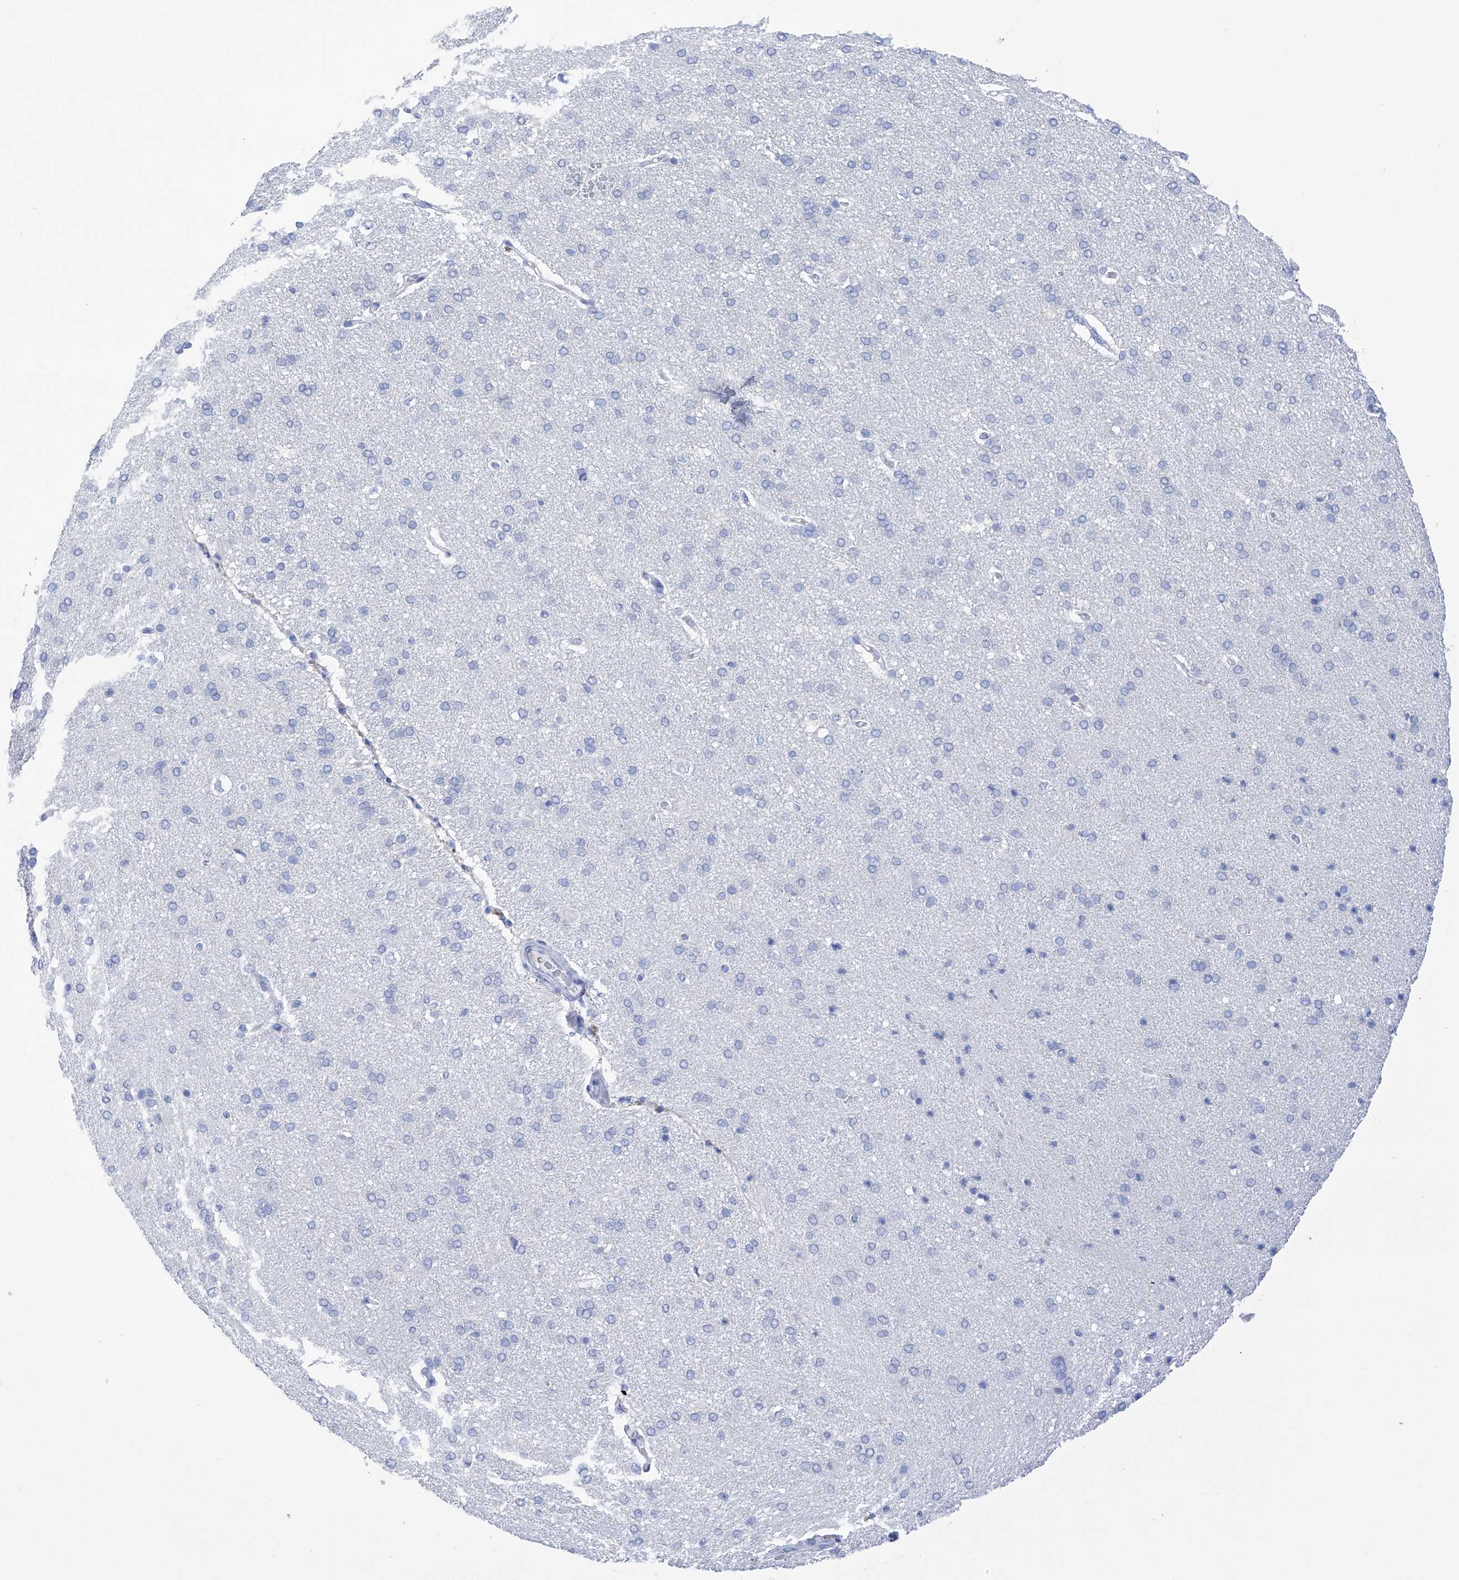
{"staining": {"intensity": "negative", "quantity": "none", "location": "none"}, "tissue": "cerebral cortex", "cell_type": "Endothelial cells", "image_type": "normal", "snomed": [{"axis": "morphology", "description": "Normal tissue, NOS"}, {"axis": "topography", "description": "Cerebral cortex"}], "caption": "This is an immunohistochemistry (IHC) image of normal cerebral cortex. There is no staining in endothelial cells.", "gene": "FLG", "patient": {"sex": "male", "age": 62}}